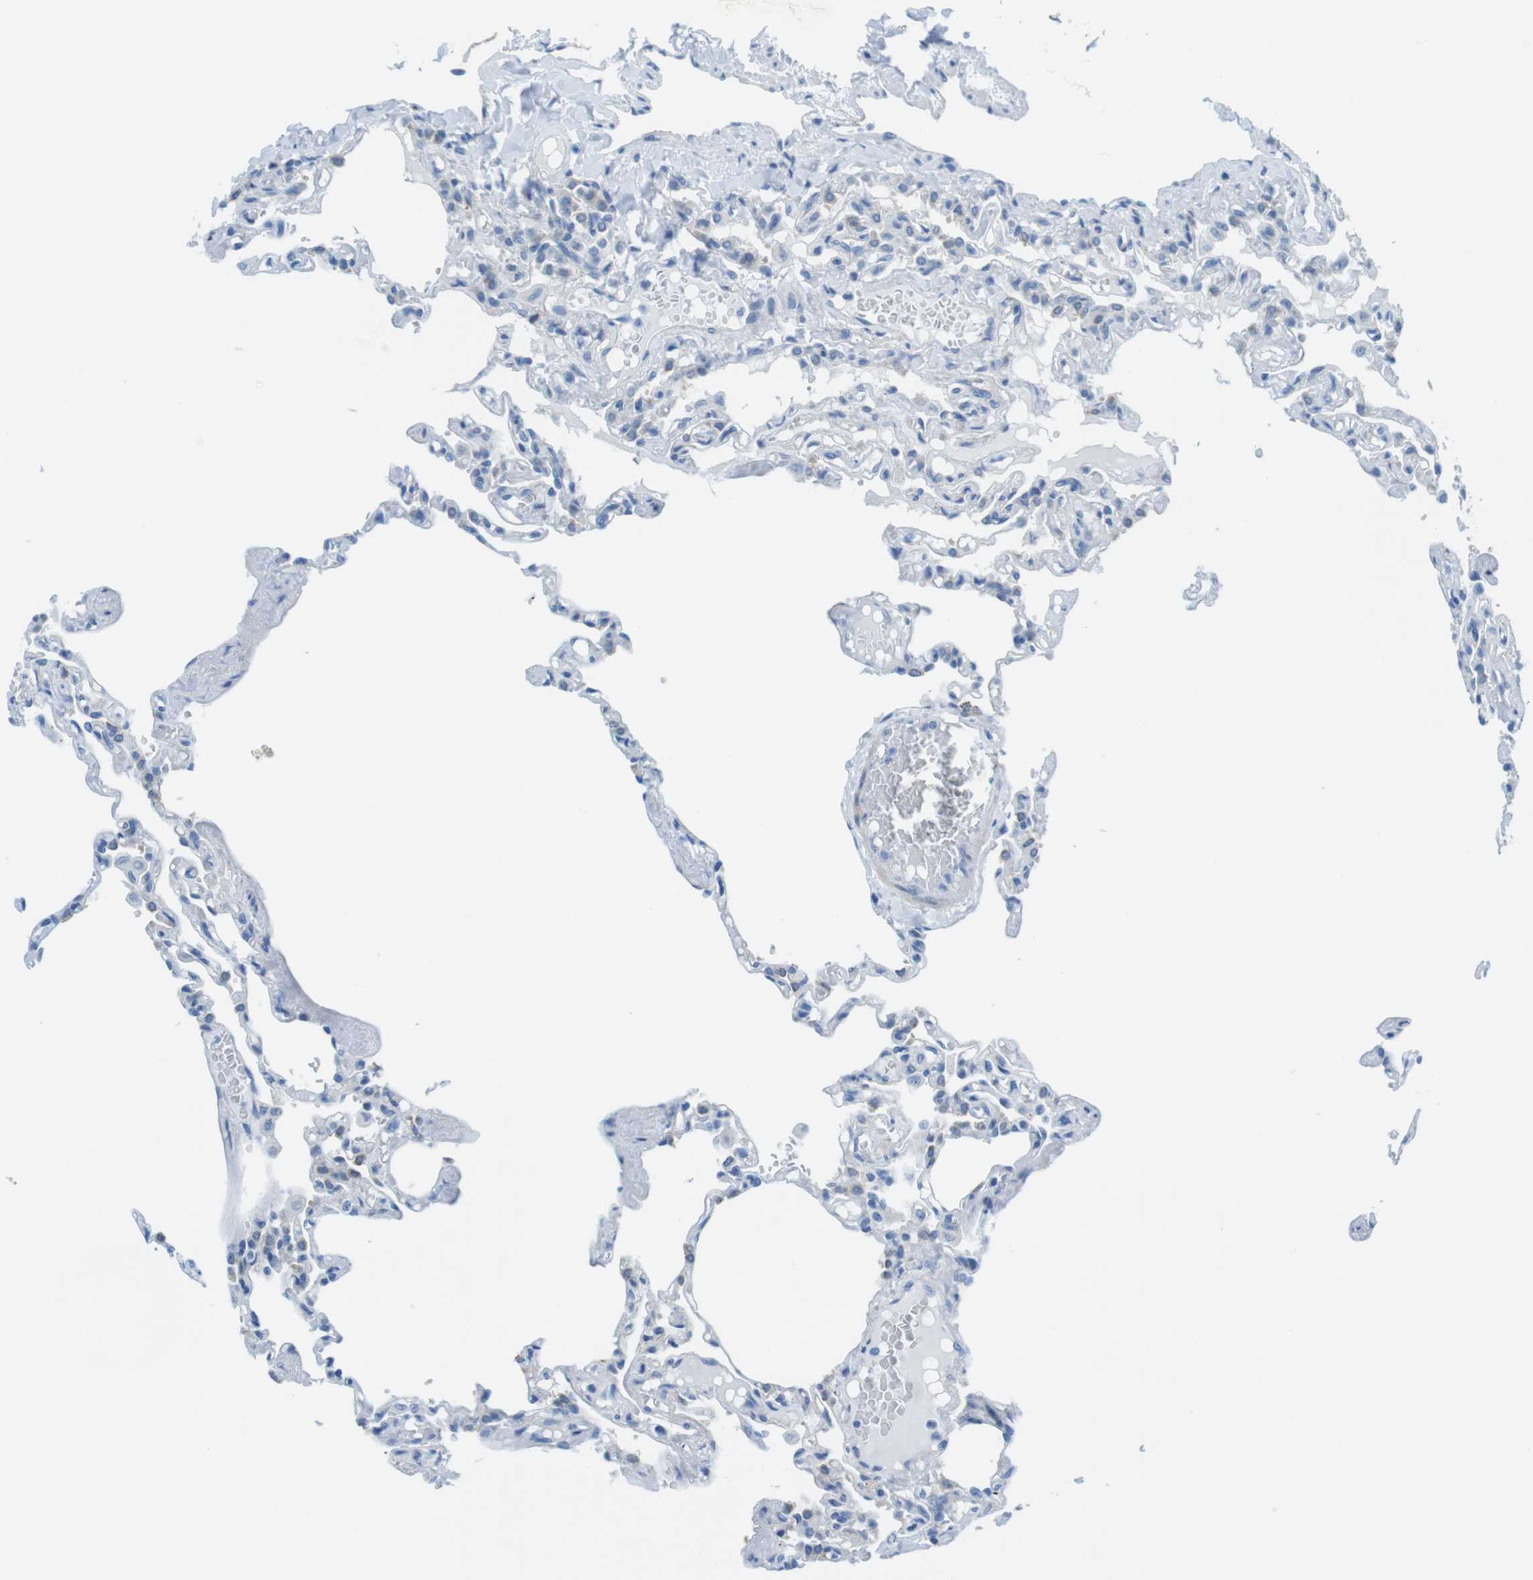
{"staining": {"intensity": "negative", "quantity": "none", "location": "none"}, "tissue": "lung", "cell_type": "Alveolar cells", "image_type": "normal", "snomed": [{"axis": "morphology", "description": "Normal tissue, NOS"}, {"axis": "topography", "description": "Lung"}], "caption": "This is a micrograph of immunohistochemistry (IHC) staining of normal lung, which shows no staining in alveolar cells. (Brightfield microscopy of DAB (3,3'-diaminobenzidine) IHC at high magnification).", "gene": "CDH8", "patient": {"sex": "male", "age": 21}}